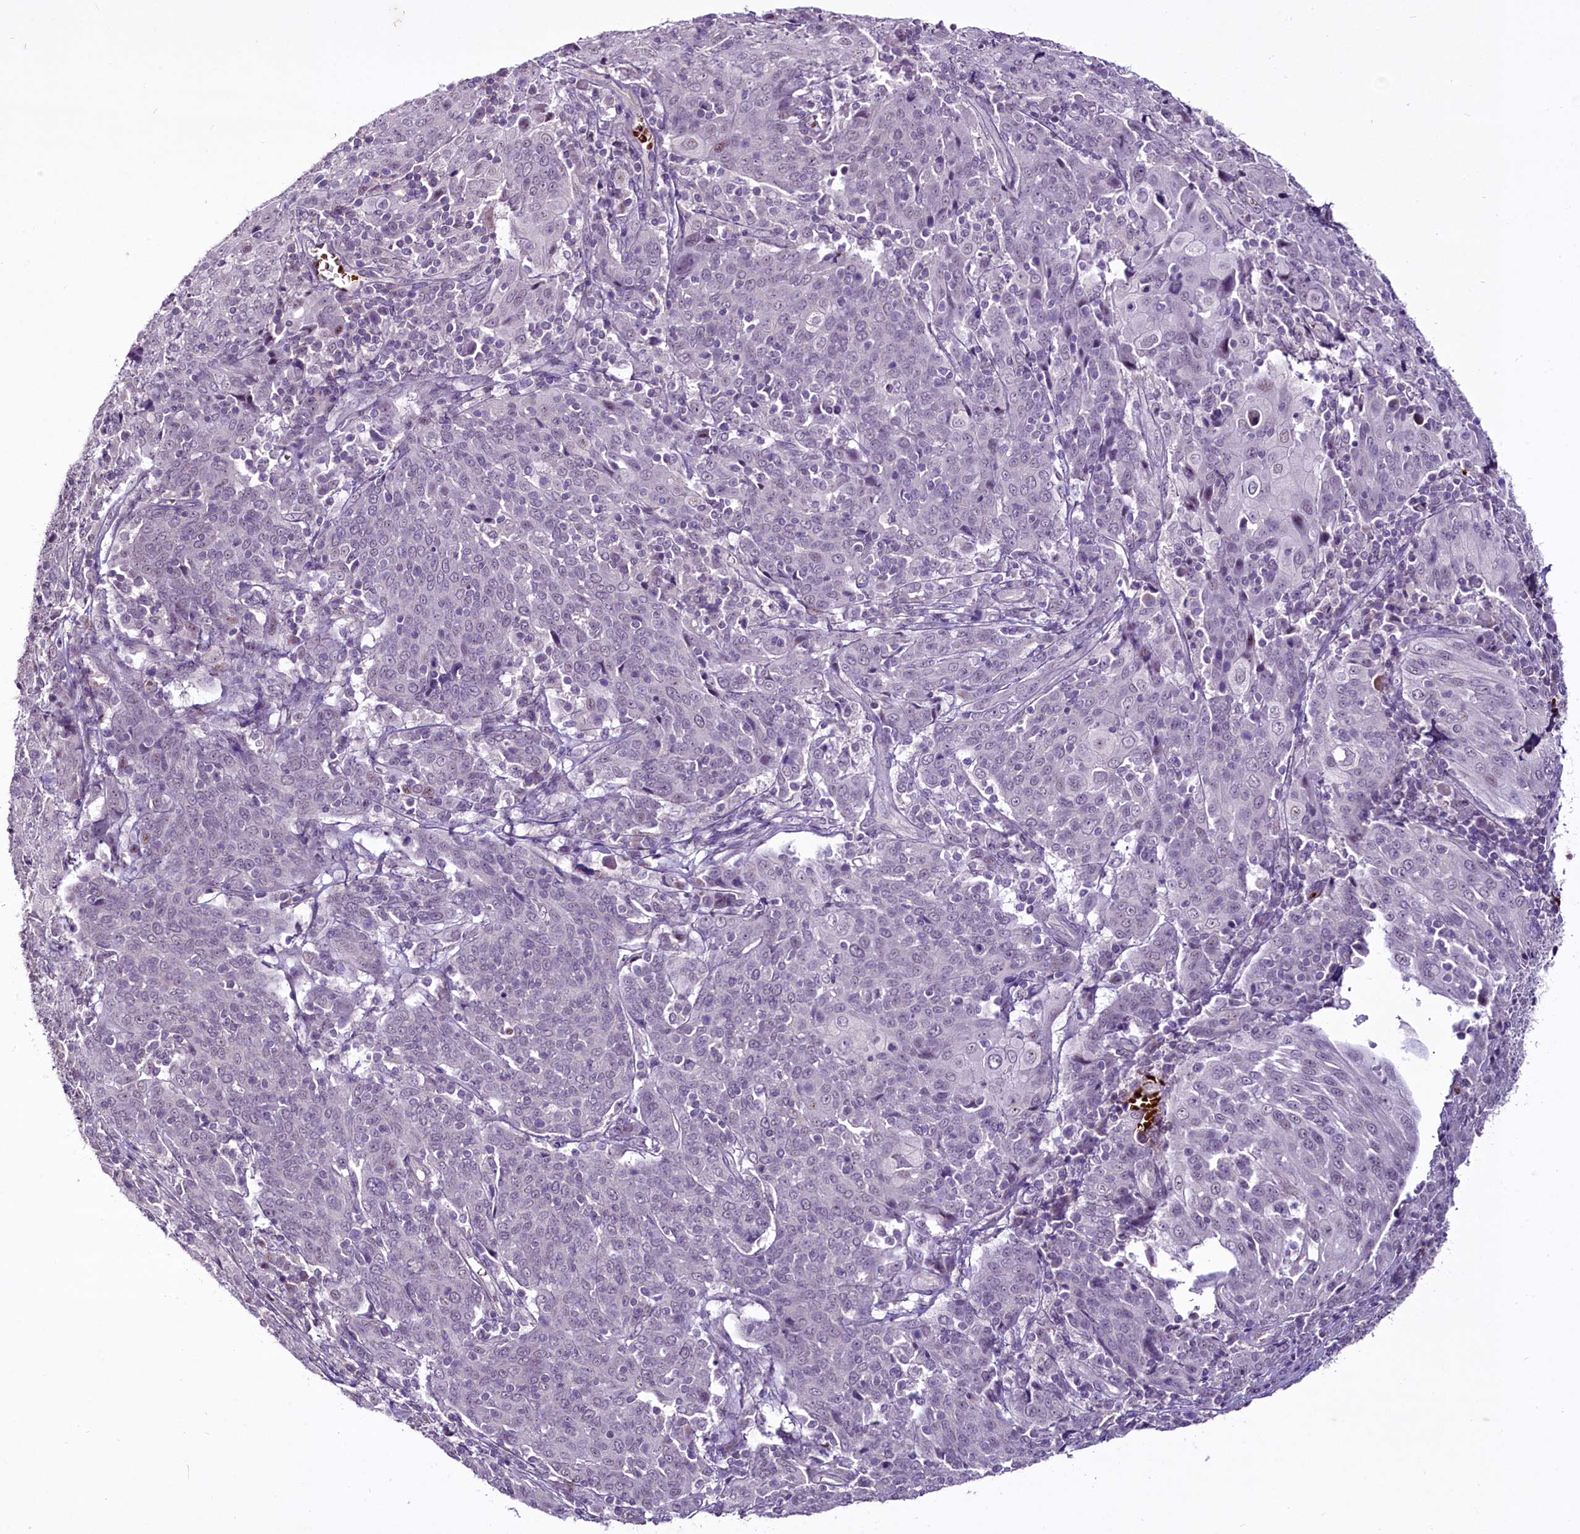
{"staining": {"intensity": "negative", "quantity": "none", "location": "none"}, "tissue": "cervical cancer", "cell_type": "Tumor cells", "image_type": "cancer", "snomed": [{"axis": "morphology", "description": "Squamous cell carcinoma, NOS"}, {"axis": "topography", "description": "Cervix"}], "caption": "Immunohistochemical staining of cervical cancer (squamous cell carcinoma) shows no significant expression in tumor cells.", "gene": "SUSD3", "patient": {"sex": "female", "age": 67}}